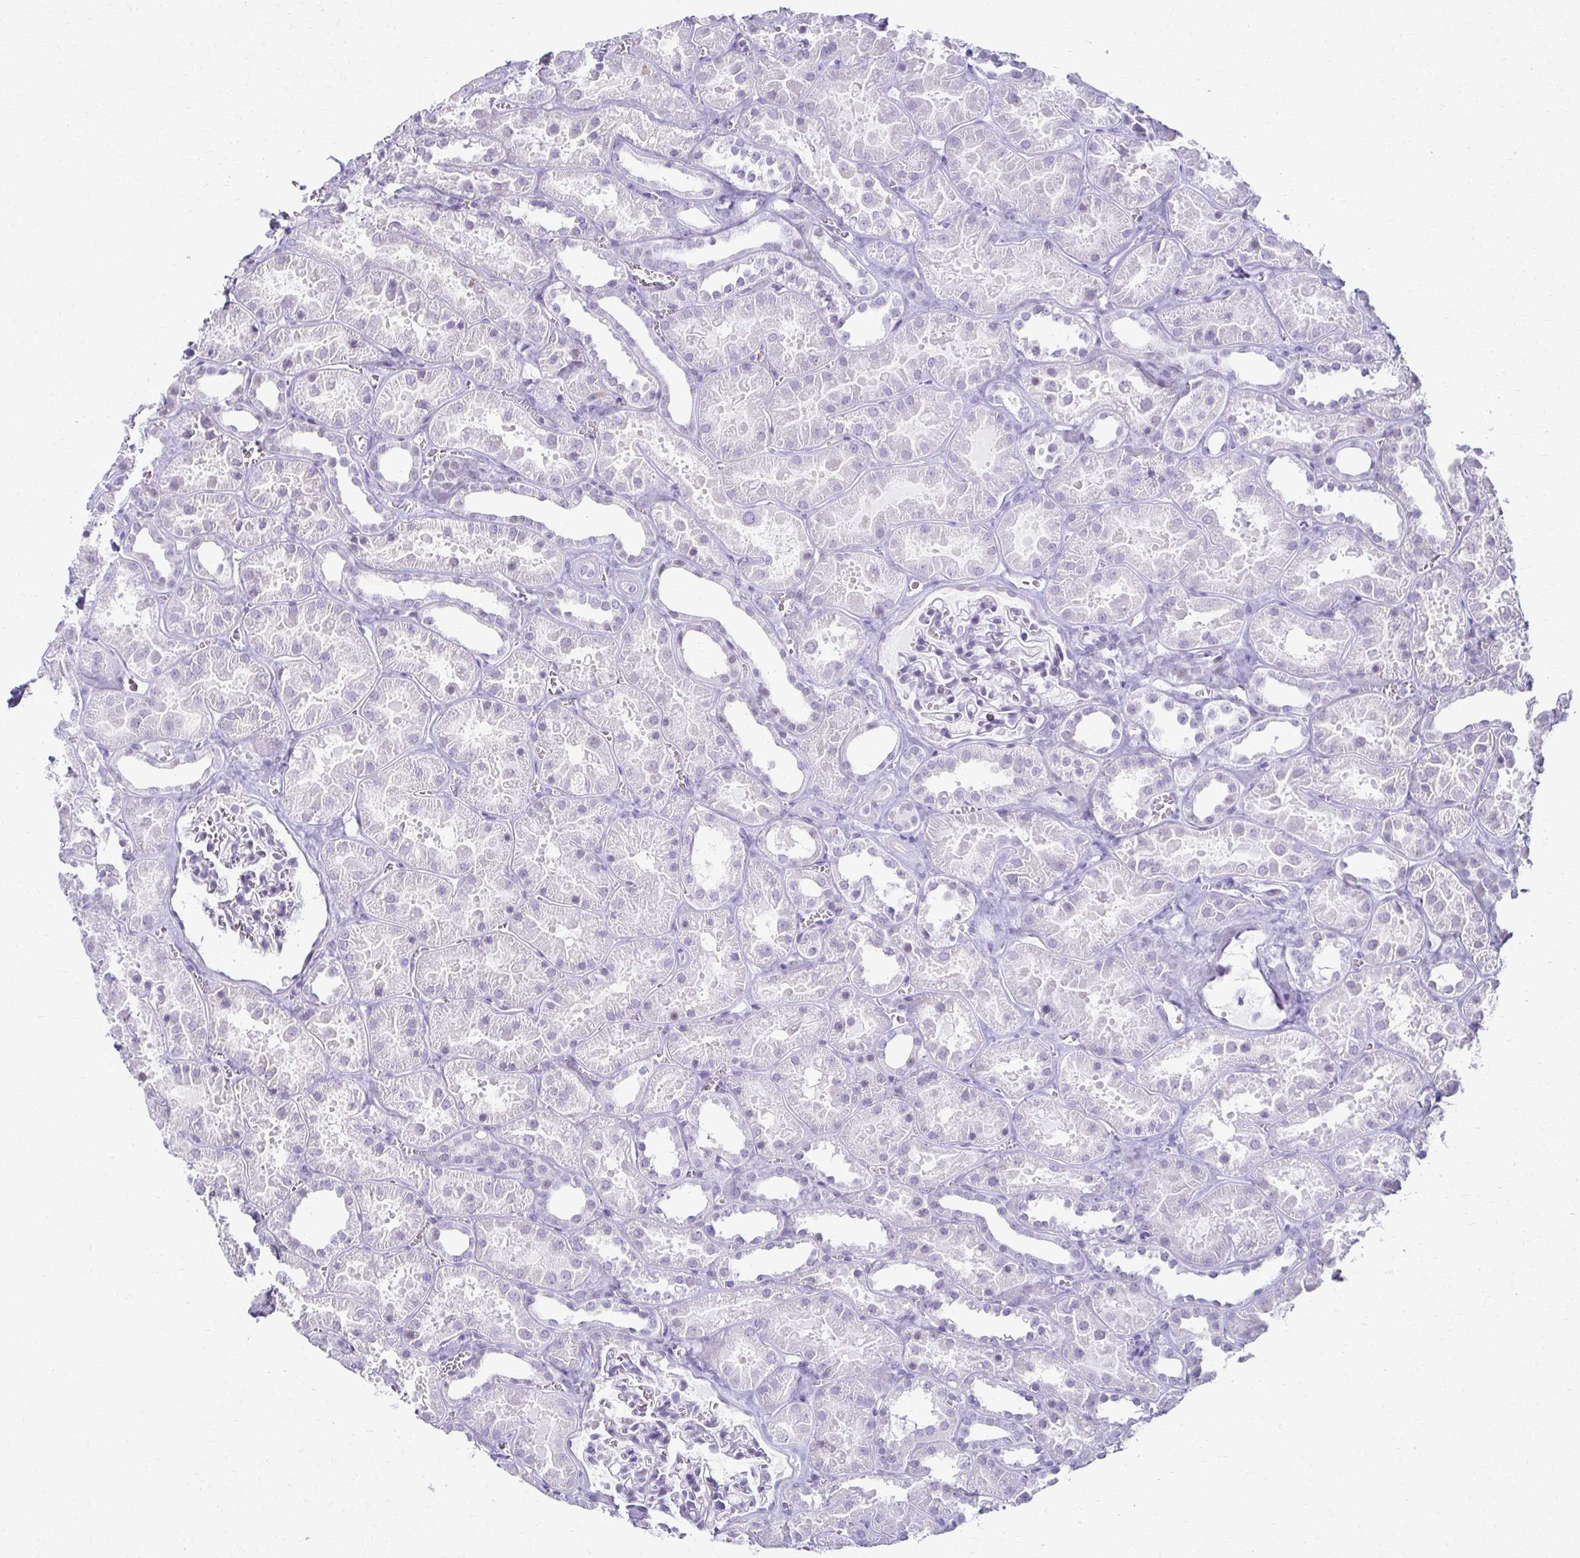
{"staining": {"intensity": "negative", "quantity": "none", "location": "none"}, "tissue": "kidney", "cell_type": "Cells in glomeruli", "image_type": "normal", "snomed": [{"axis": "morphology", "description": "Normal tissue, NOS"}, {"axis": "topography", "description": "Kidney"}], "caption": "An immunohistochemistry image of normal kidney is shown. There is no staining in cells in glomeruli of kidney. (Stains: DAB immunohistochemistry (IHC) with hematoxylin counter stain, Microscopy: brightfield microscopy at high magnification).", "gene": "MORC4", "patient": {"sex": "female", "age": 41}}